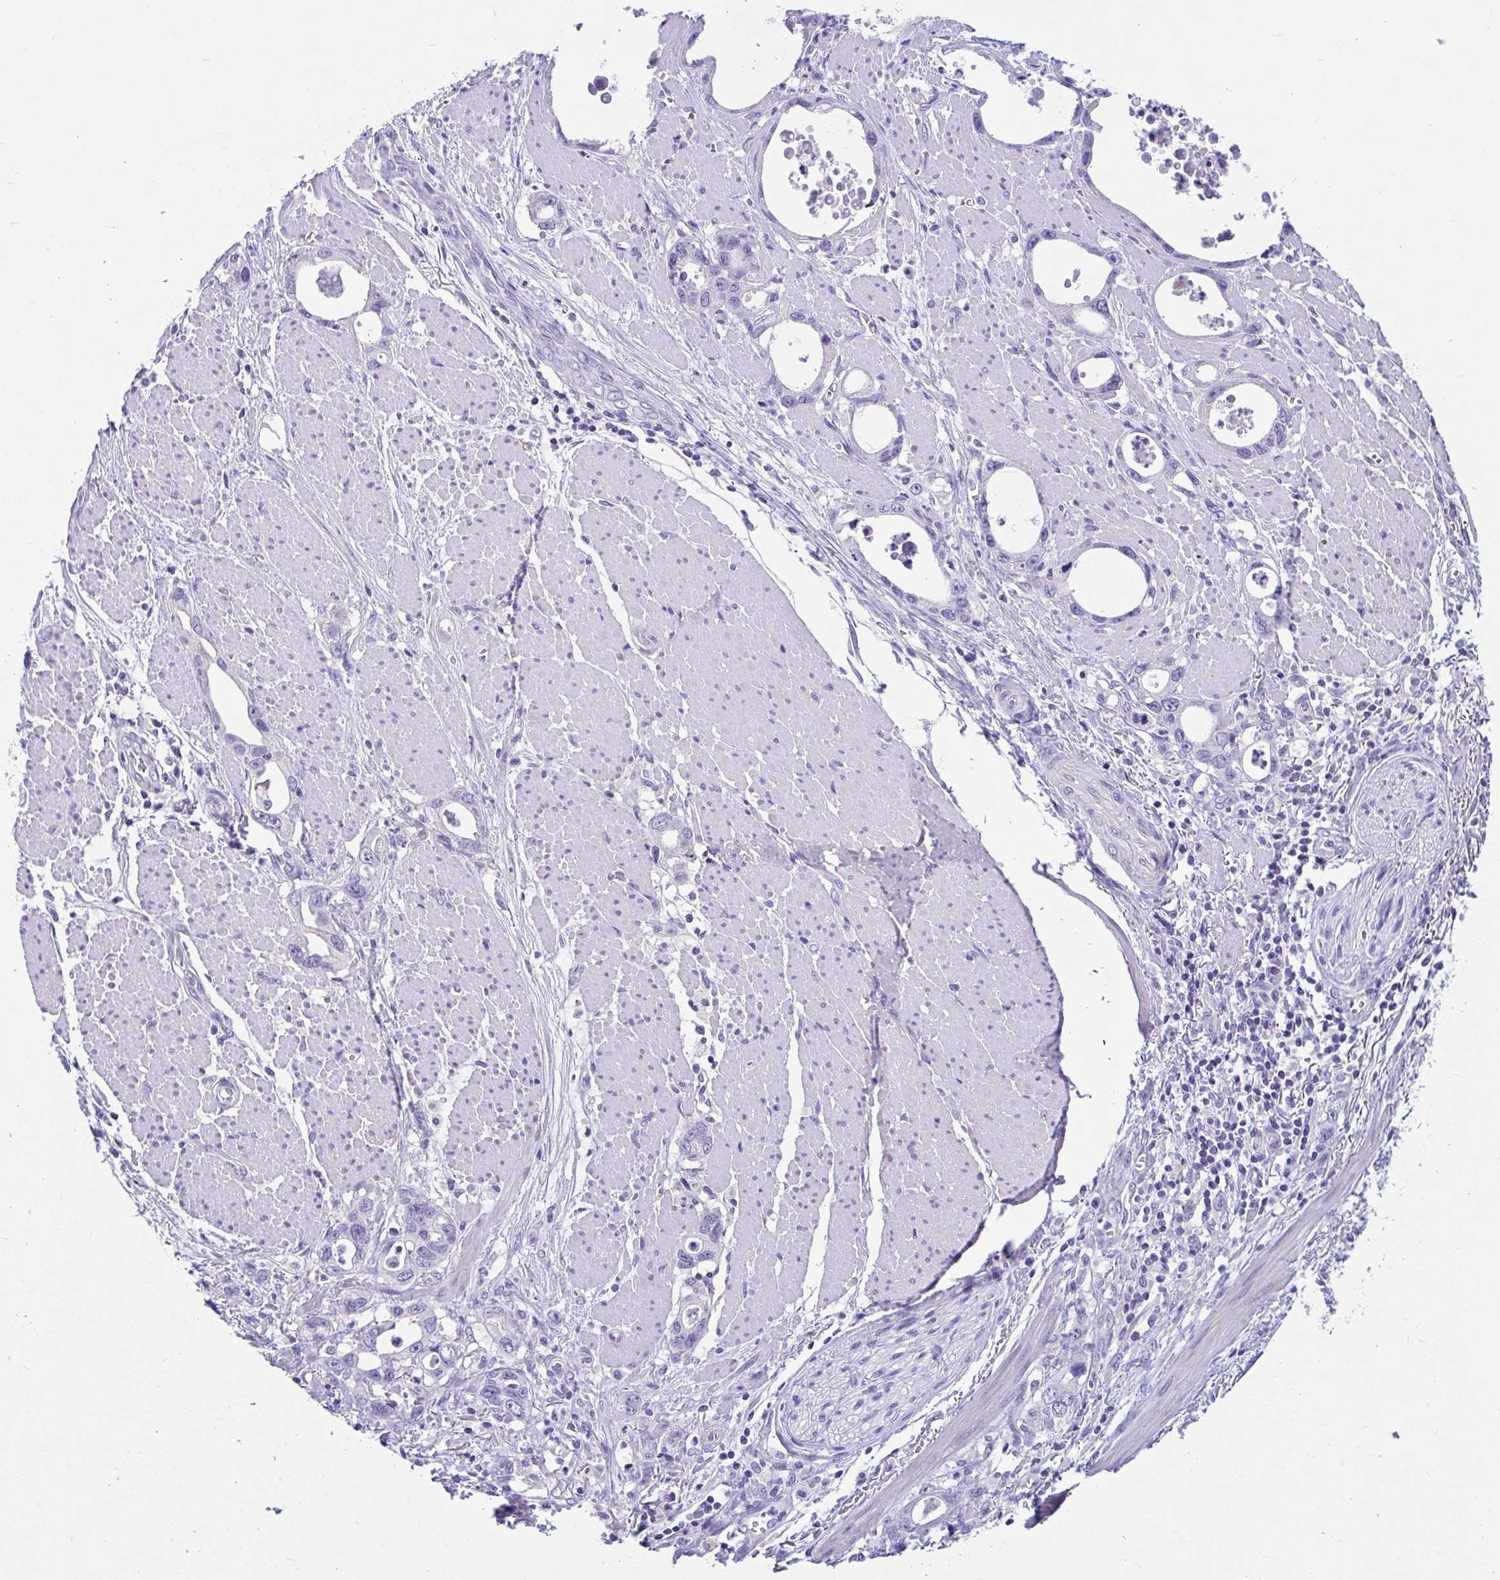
{"staining": {"intensity": "weak", "quantity": "<25%", "location": "cytoplasmic/membranous"}, "tissue": "stomach cancer", "cell_type": "Tumor cells", "image_type": "cancer", "snomed": [{"axis": "morphology", "description": "Adenocarcinoma, NOS"}, {"axis": "topography", "description": "Stomach, upper"}], "caption": "This is an IHC micrograph of human stomach adenocarcinoma. There is no staining in tumor cells.", "gene": "OR13A1", "patient": {"sex": "male", "age": 74}}